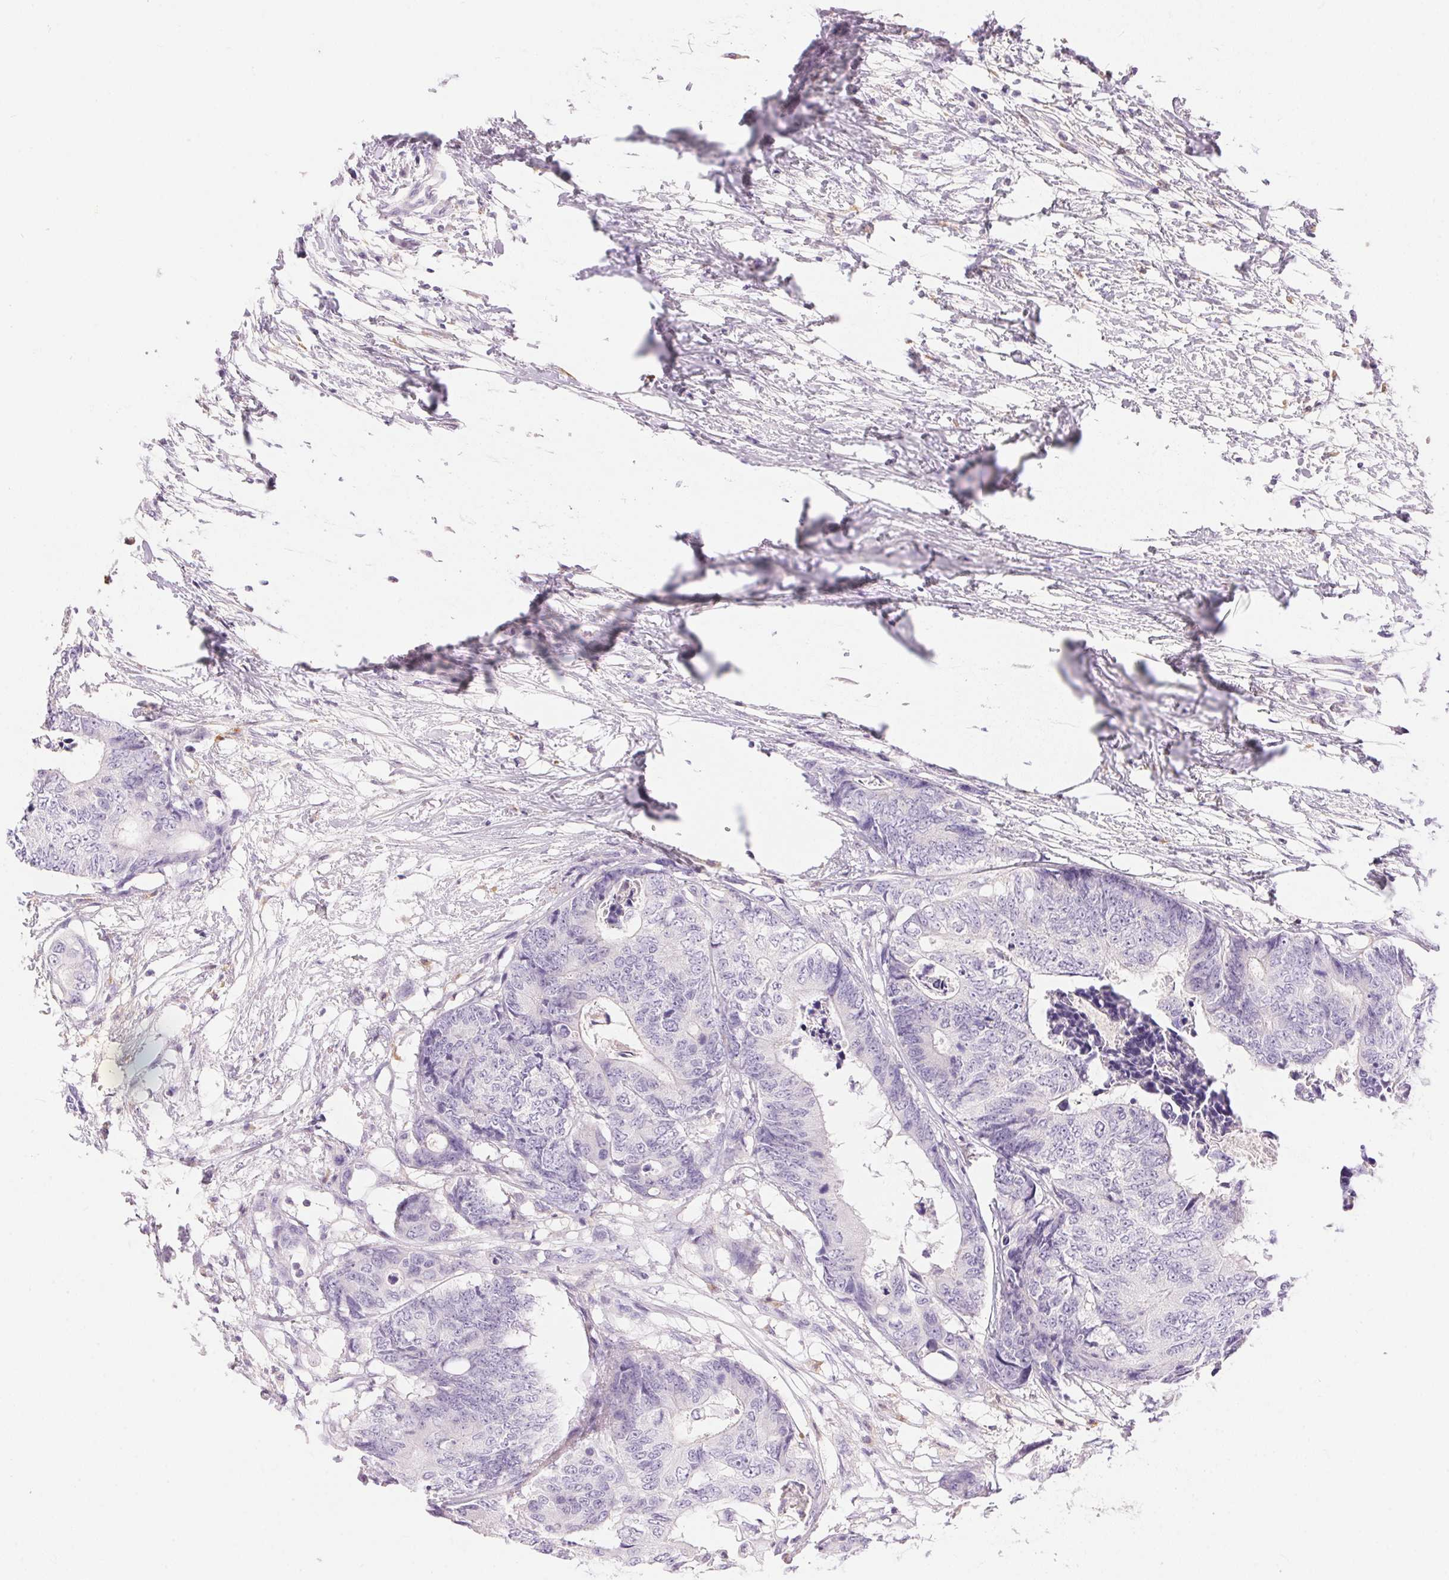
{"staining": {"intensity": "negative", "quantity": "none", "location": "none"}, "tissue": "colorectal cancer", "cell_type": "Tumor cells", "image_type": "cancer", "snomed": [{"axis": "morphology", "description": "Adenocarcinoma, NOS"}, {"axis": "topography", "description": "Colon"}], "caption": "A high-resolution image shows IHC staining of colorectal cancer (adenocarcinoma), which demonstrates no significant staining in tumor cells.", "gene": "PNLIPRP3", "patient": {"sex": "female", "age": 48}}